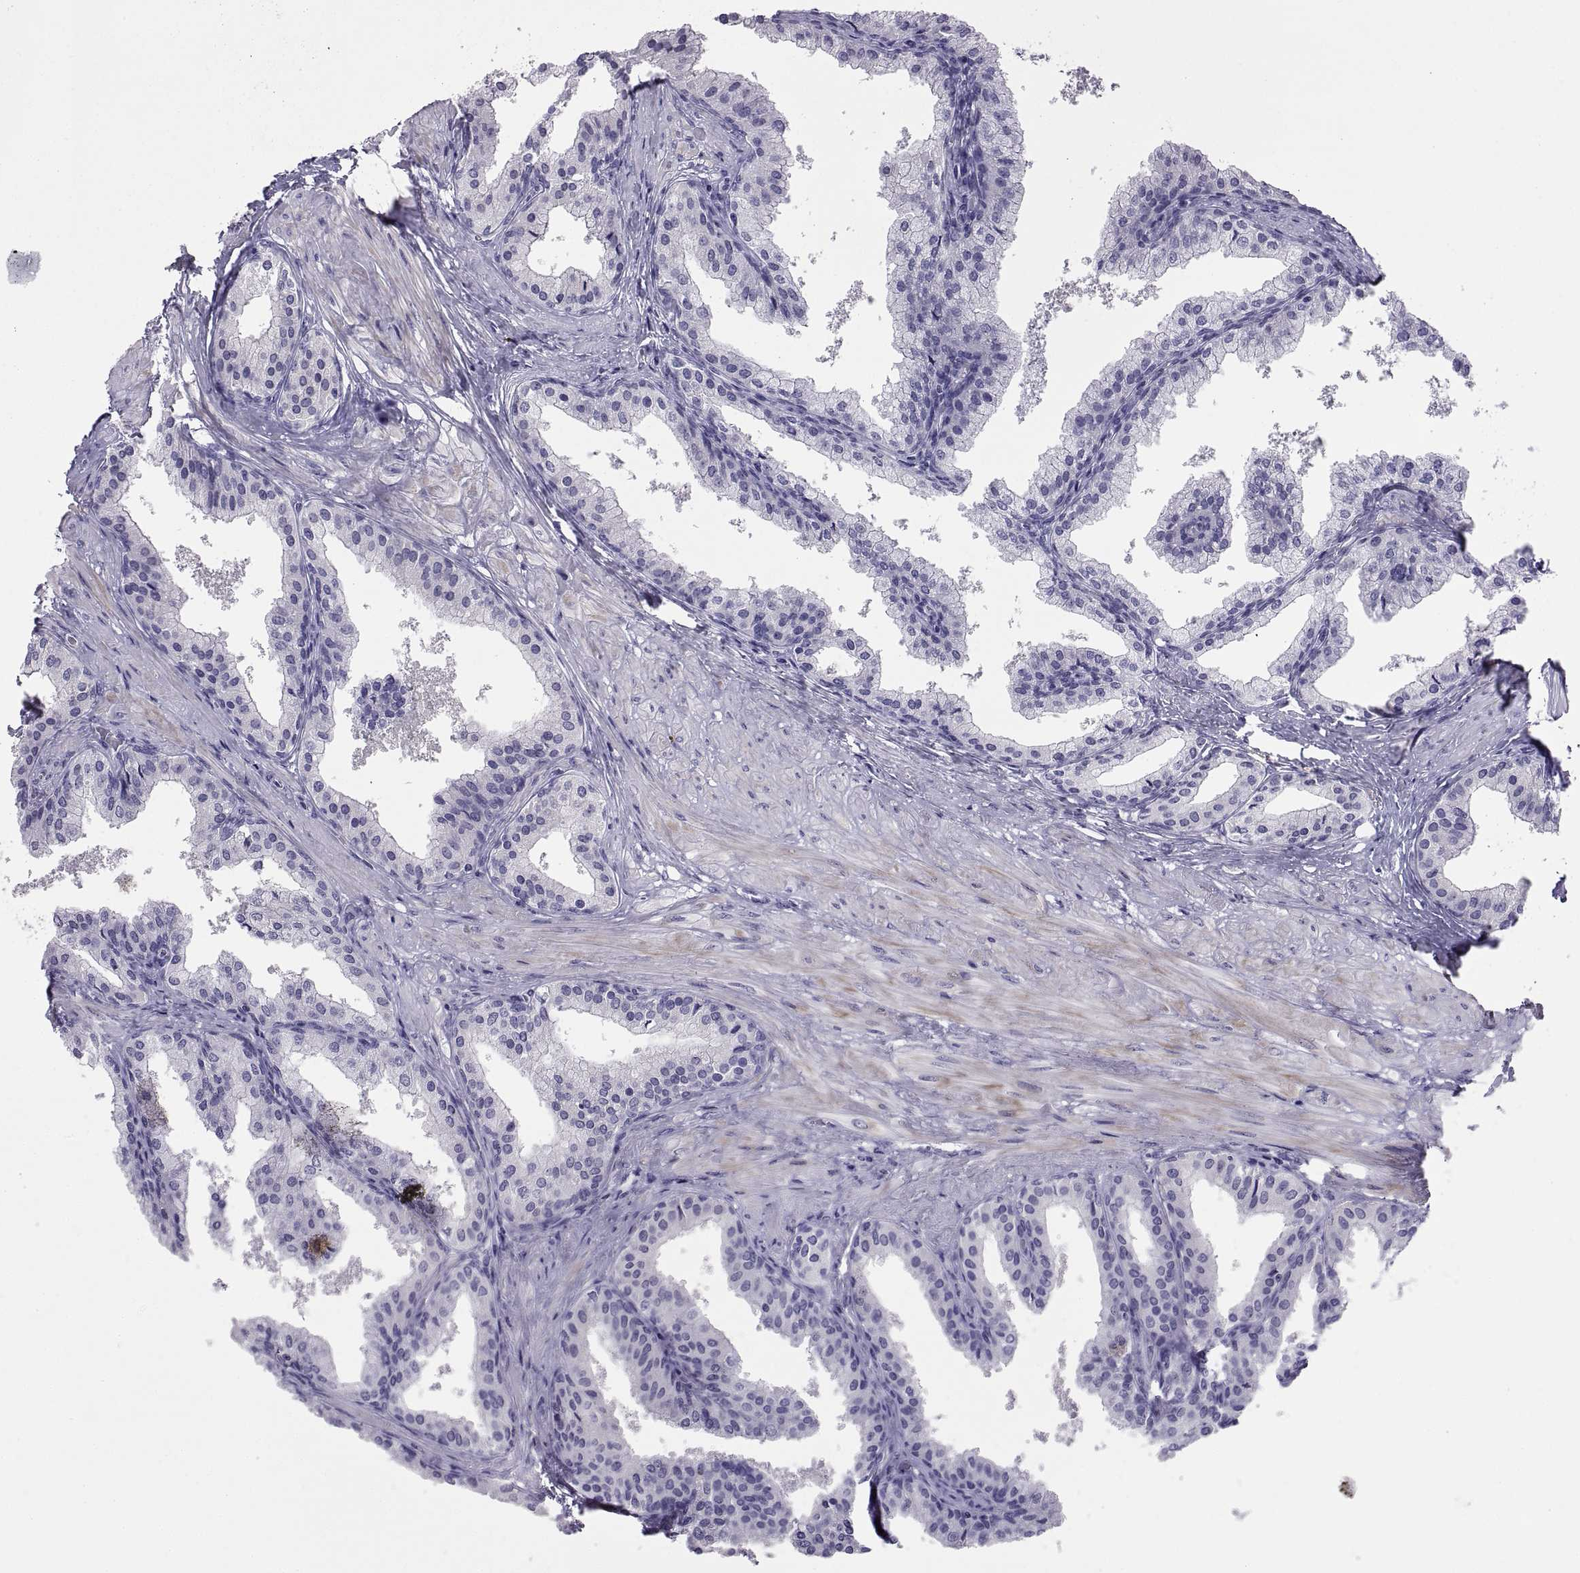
{"staining": {"intensity": "negative", "quantity": "none", "location": "none"}, "tissue": "prostate cancer", "cell_type": "Tumor cells", "image_type": "cancer", "snomed": [{"axis": "morphology", "description": "Adenocarcinoma, Low grade"}, {"axis": "topography", "description": "Prostate"}], "caption": "DAB immunohistochemical staining of prostate low-grade adenocarcinoma exhibits no significant expression in tumor cells. (DAB immunohistochemistry with hematoxylin counter stain).", "gene": "RGS20", "patient": {"sex": "male", "age": 56}}